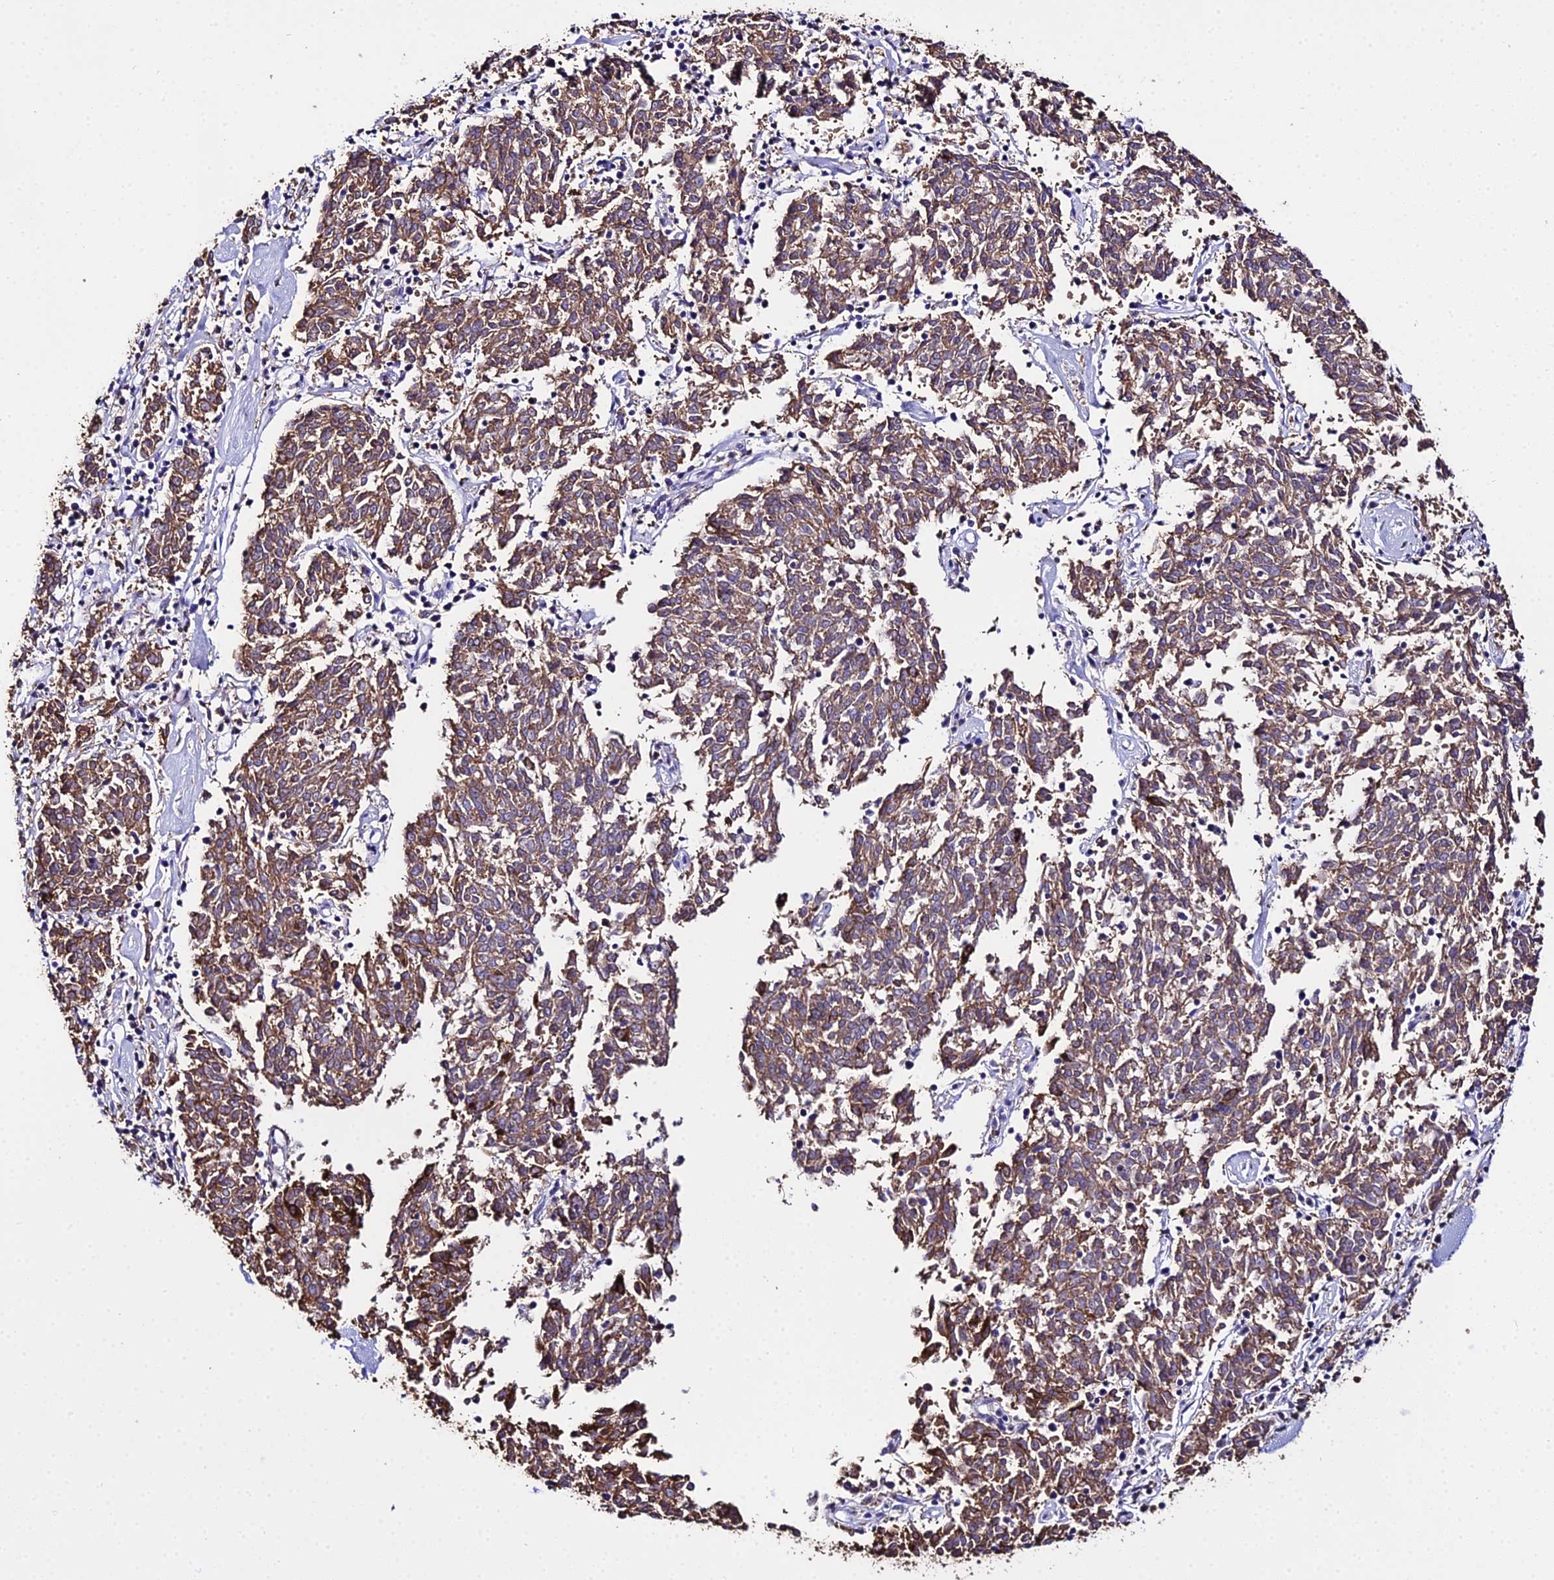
{"staining": {"intensity": "weak", "quantity": ">75%", "location": "cytoplasmic/membranous"}, "tissue": "melanoma", "cell_type": "Tumor cells", "image_type": "cancer", "snomed": [{"axis": "morphology", "description": "Malignant melanoma, NOS"}, {"axis": "topography", "description": "Skin"}], "caption": "Malignant melanoma stained with a brown dye displays weak cytoplasmic/membranous positive staining in approximately >75% of tumor cells.", "gene": "TUBA3D", "patient": {"sex": "female", "age": 72}}